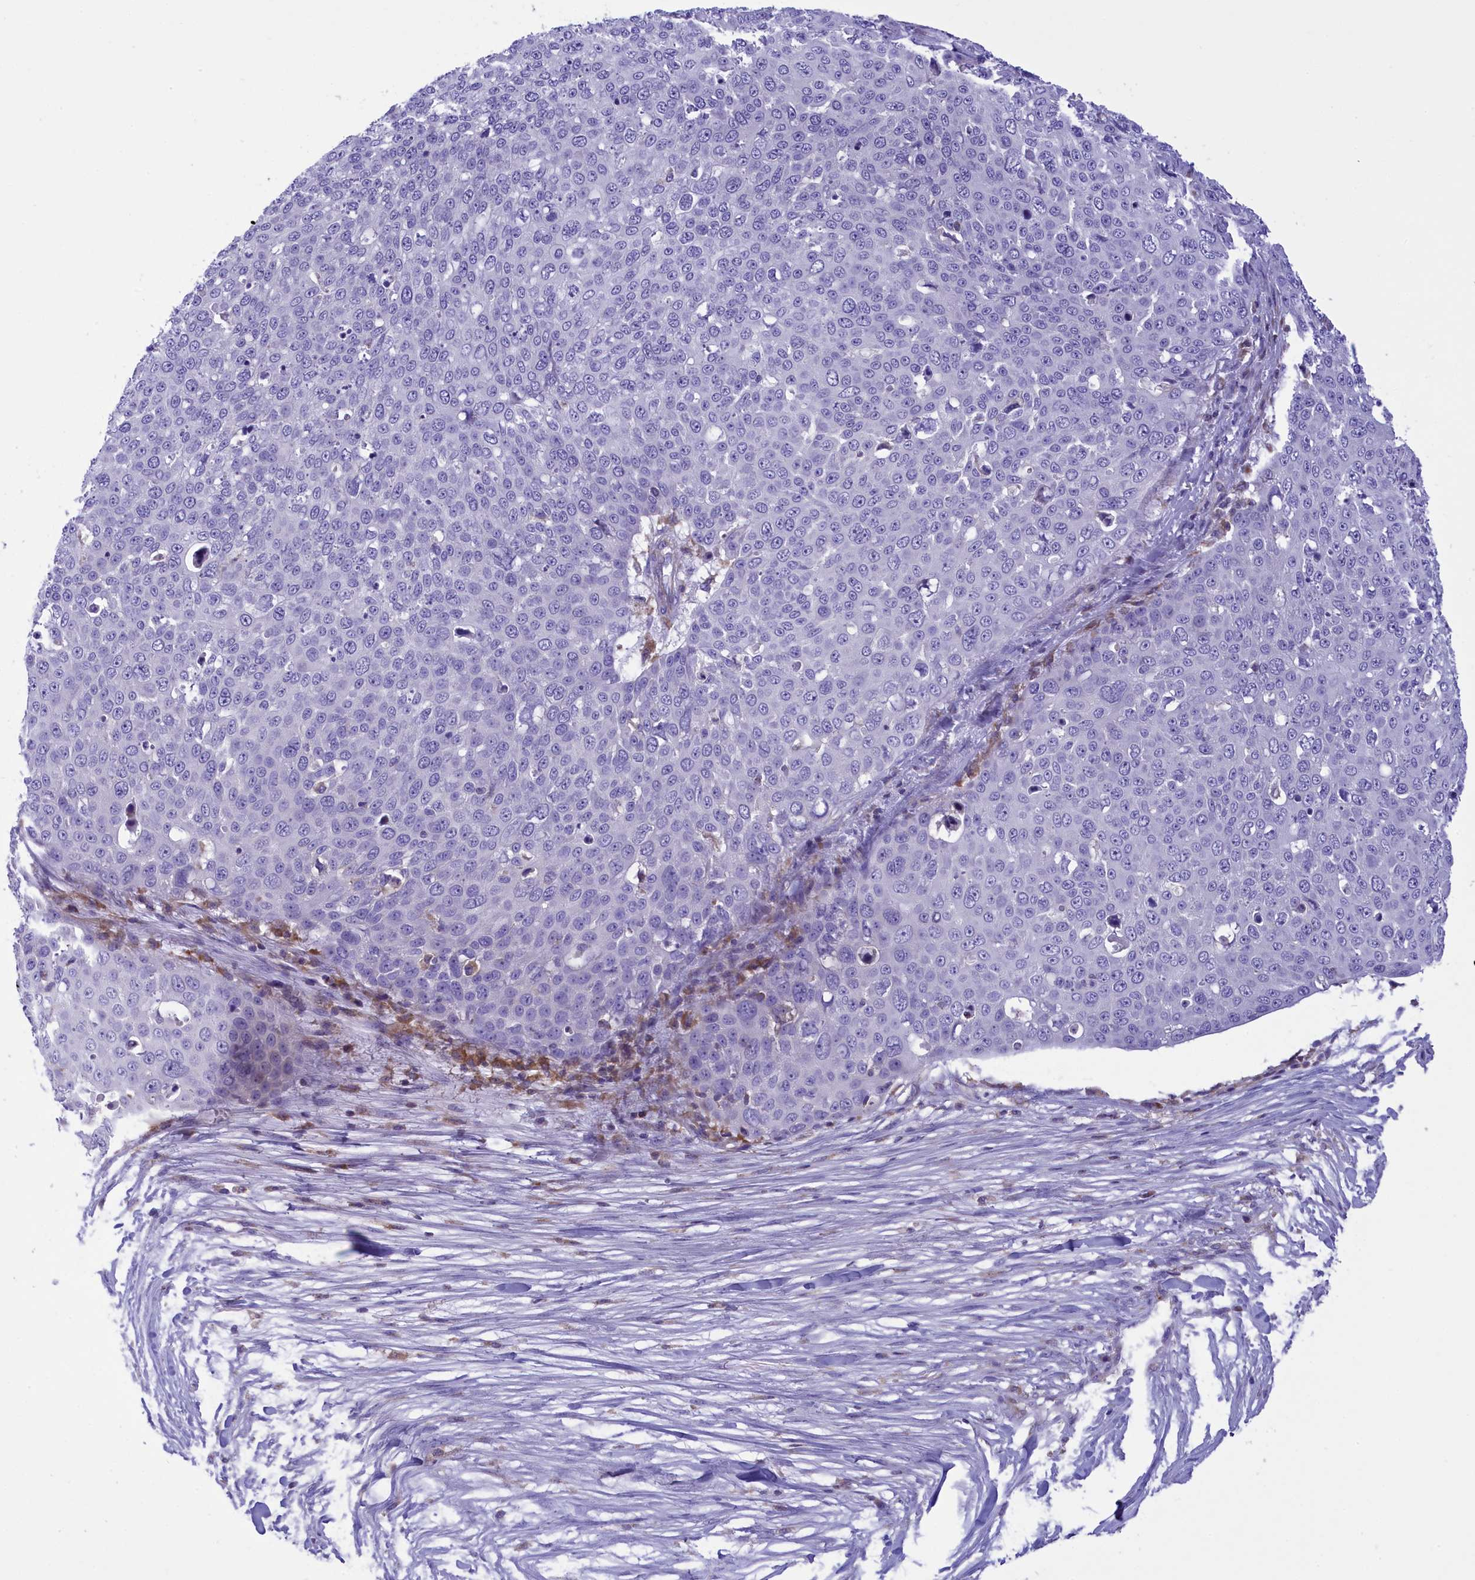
{"staining": {"intensity": "negative", "quantity": "none", "location": "none"}, "tissue": "skin cancer", "cell_type": "Tumor cells", "image_type": "cancer", "snomed": [{"axis": "morphology", "description": "Squamous cell carcinoma, NOS"}, {"axis": "topography", "description": "Skin"}], "caption": "High power microscopy histopathology image of an IHC histopathology image of squamous cell carcinoma (skin), revealing no significant positivity in tumor cells.", "gene": "CORO7-PAM16", "patient": {"sex": "male", "age": 71}}